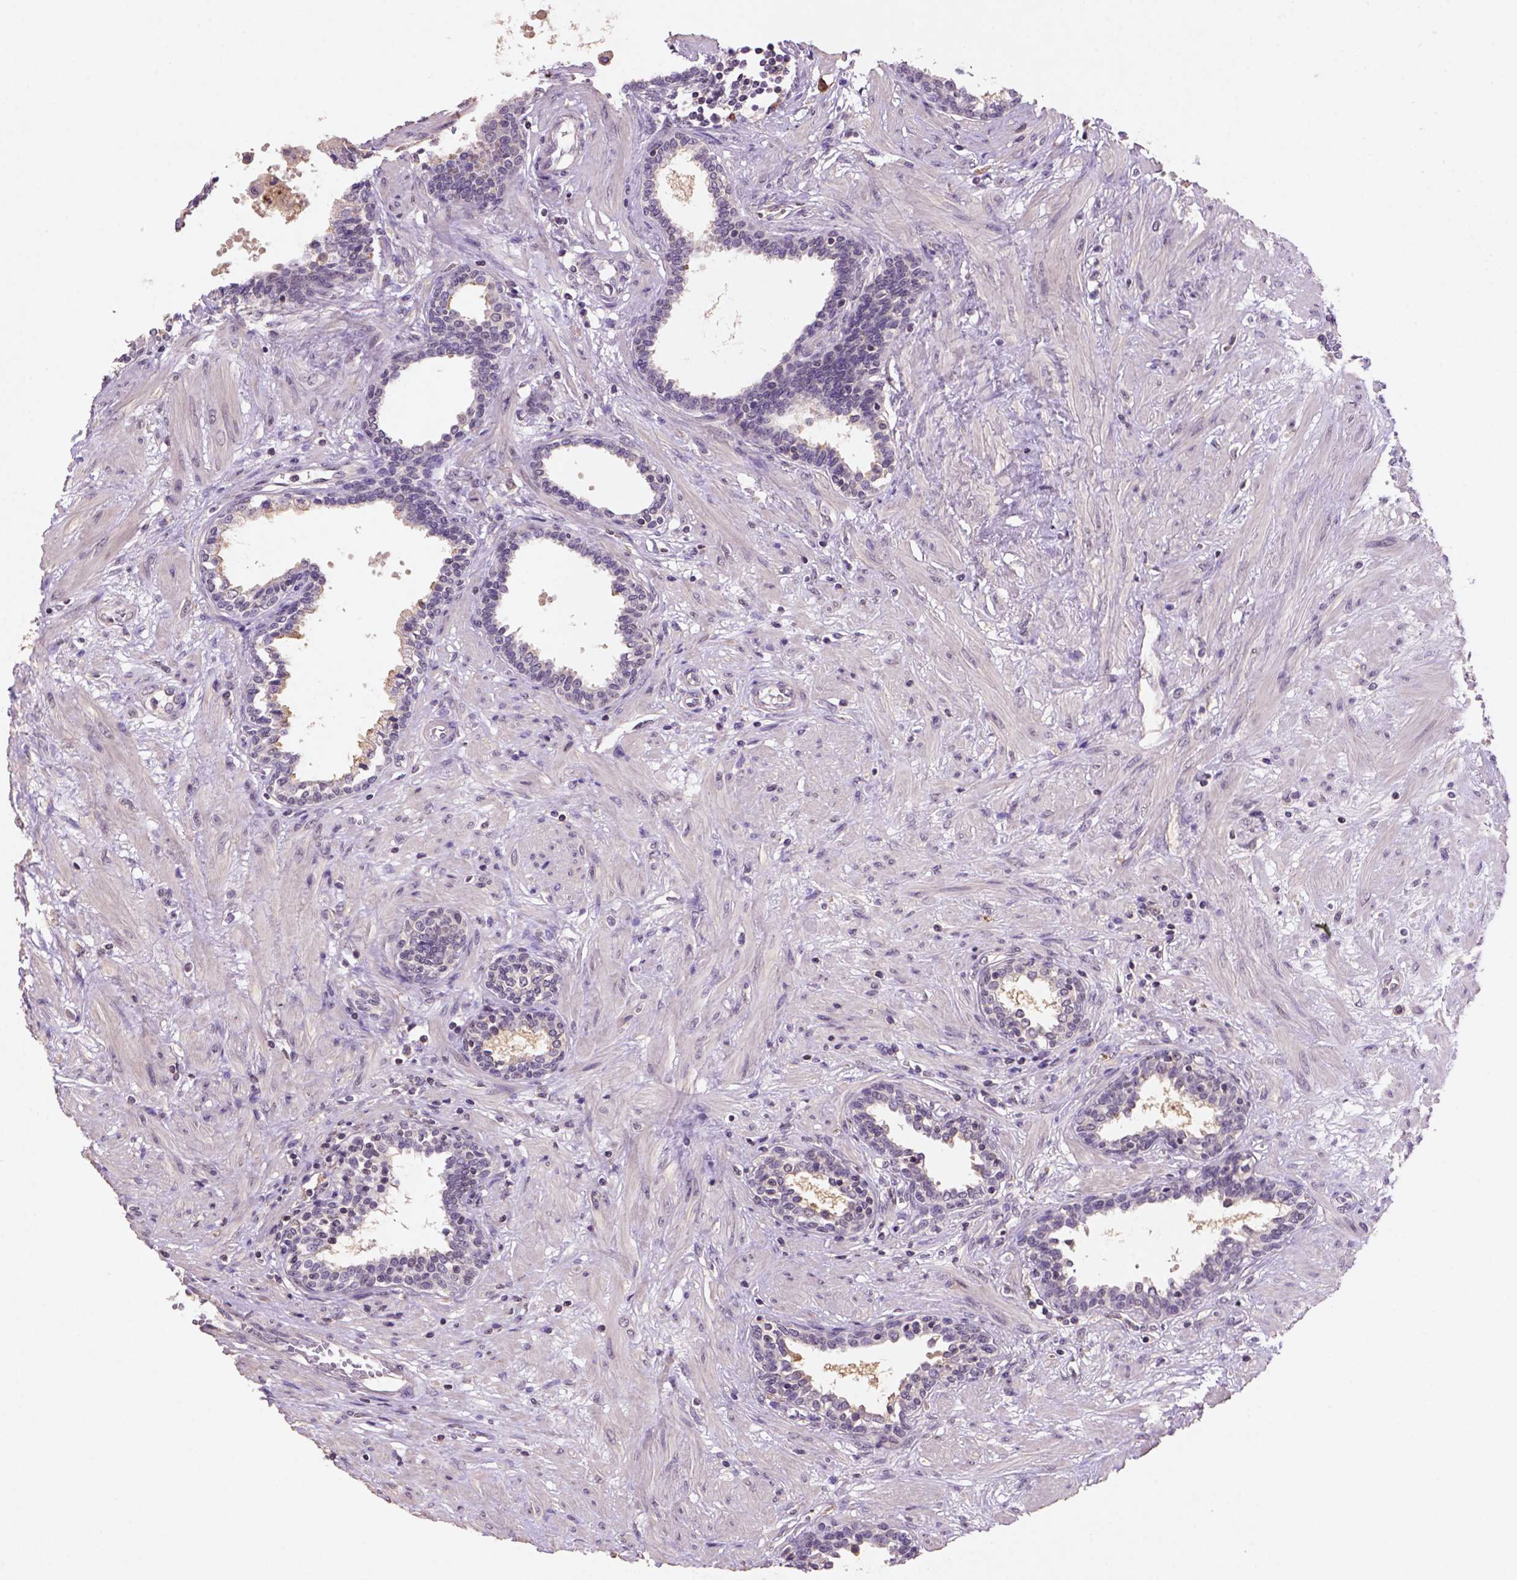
{"staining": {"intensity": "moderate", "quantity": "<25%", "location": "cytoplasmic/membranous,nuclear"}, "tissue": "prostate", "cell_type": "Glandular cells", "image_type": "normal", "snomed": [{"axis": "morphology", "description": "Normal tissue, NOS"}, {"axis": "topography", "description": "Prostate"}], "caption": "Prostate stained with DAB (3,3'-diaminobenzidine) immunohistochemistry (IHC) reveals low levels of moderate cytoplasmic/membranous,nuclear positivity in about <25% of glandular cells.", "gene": "SCML4", "patient": {"sex": "male", "age": 55}}